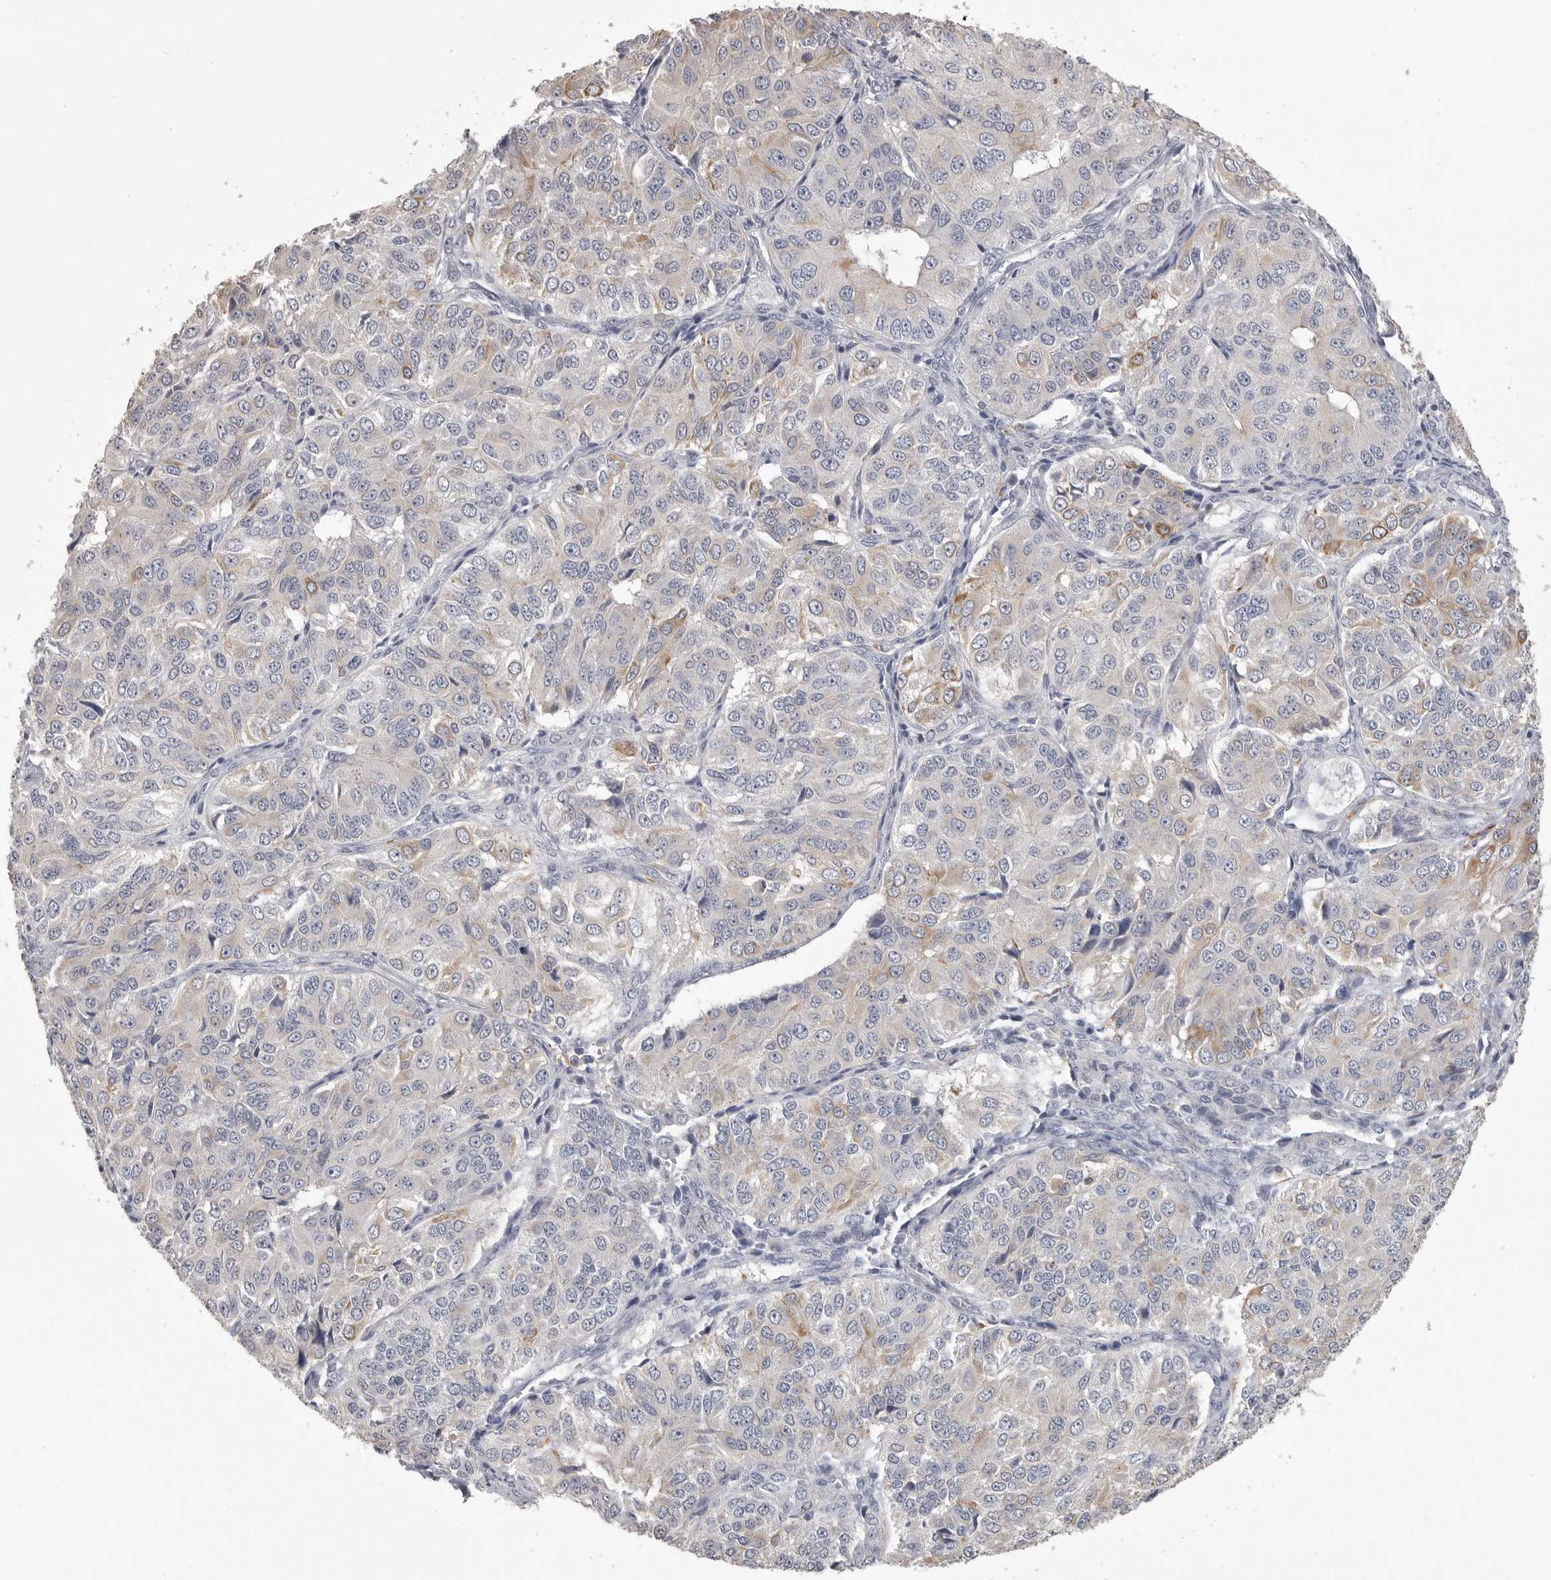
{"staining": {"intensity": "weak", "quantity": "<25%", "location": "cytoplasmic/membranous"}, "tissue": "ovarian cancer", "cell_type": "Tumor cells", "image_type": "cancer", "snomed": [{"axis": "morphology", "description": "Carcinoma, endometroid"}, {"axis": "topography", "description": "Ovary"}], "caption": "This is an IHC micrograph of human endometroid carcinoma (ovarian). There is no positivity in tumor cells.", "gene": "CMTM6", "patient": {"sex": "female", "age": 51}}